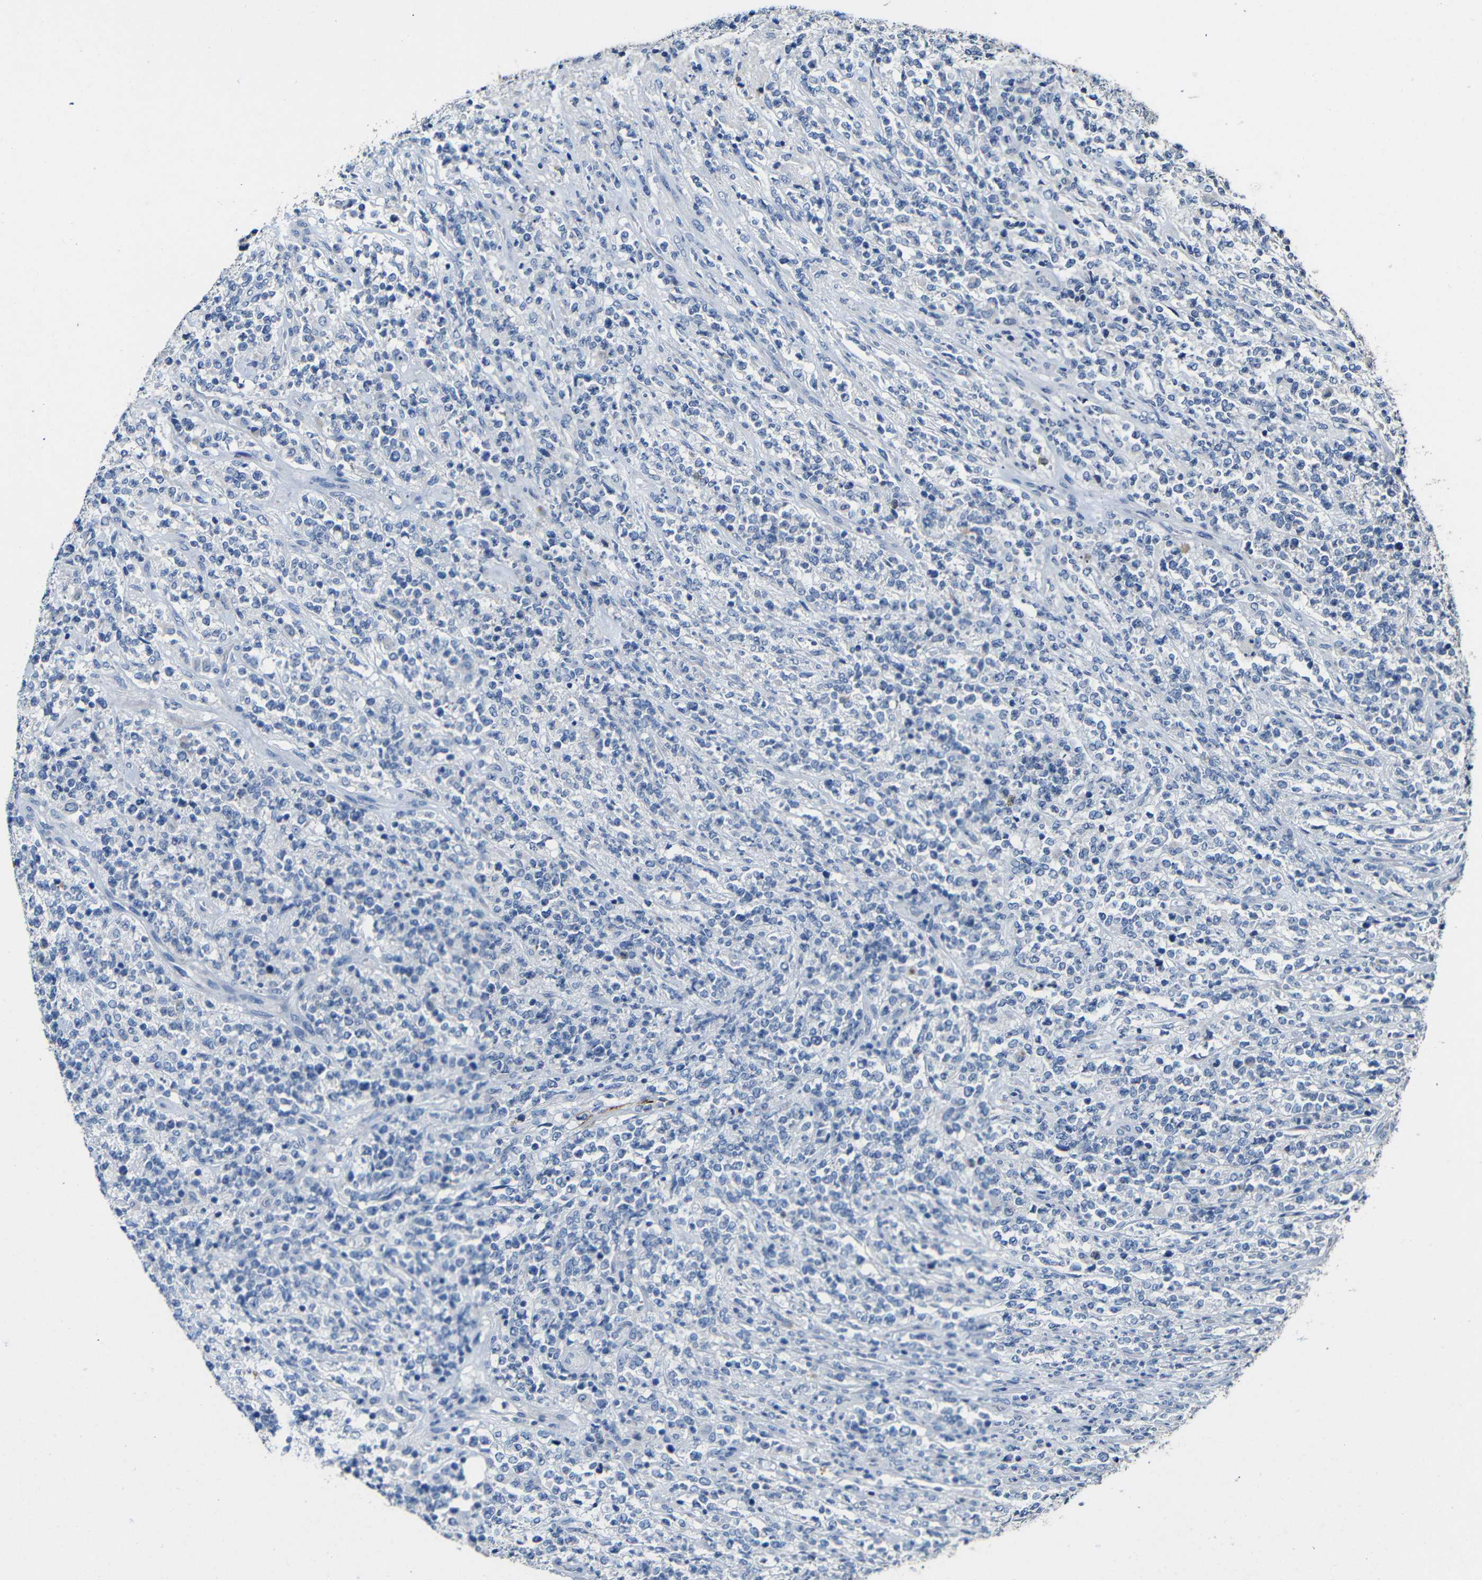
{"staining": {"intensity": "negative", "quantity": "none", "location": "none"}, "tissue": "lymphoma", "cell_type": "Tumor cells", "image_type": "cancer", "snomed": [{"axis": "morphology", "description": "Malignant lymphoma, non-Hodgkin's type, High grade"}, {"axis": "topography", "description": "Soft tissue"}], "caption": "Human lymphoma stained for a protein using IHC exhibits no staining in tumor cells.", "gene": "ACKR2", "patient": {"sex": "male", "age": 18}}